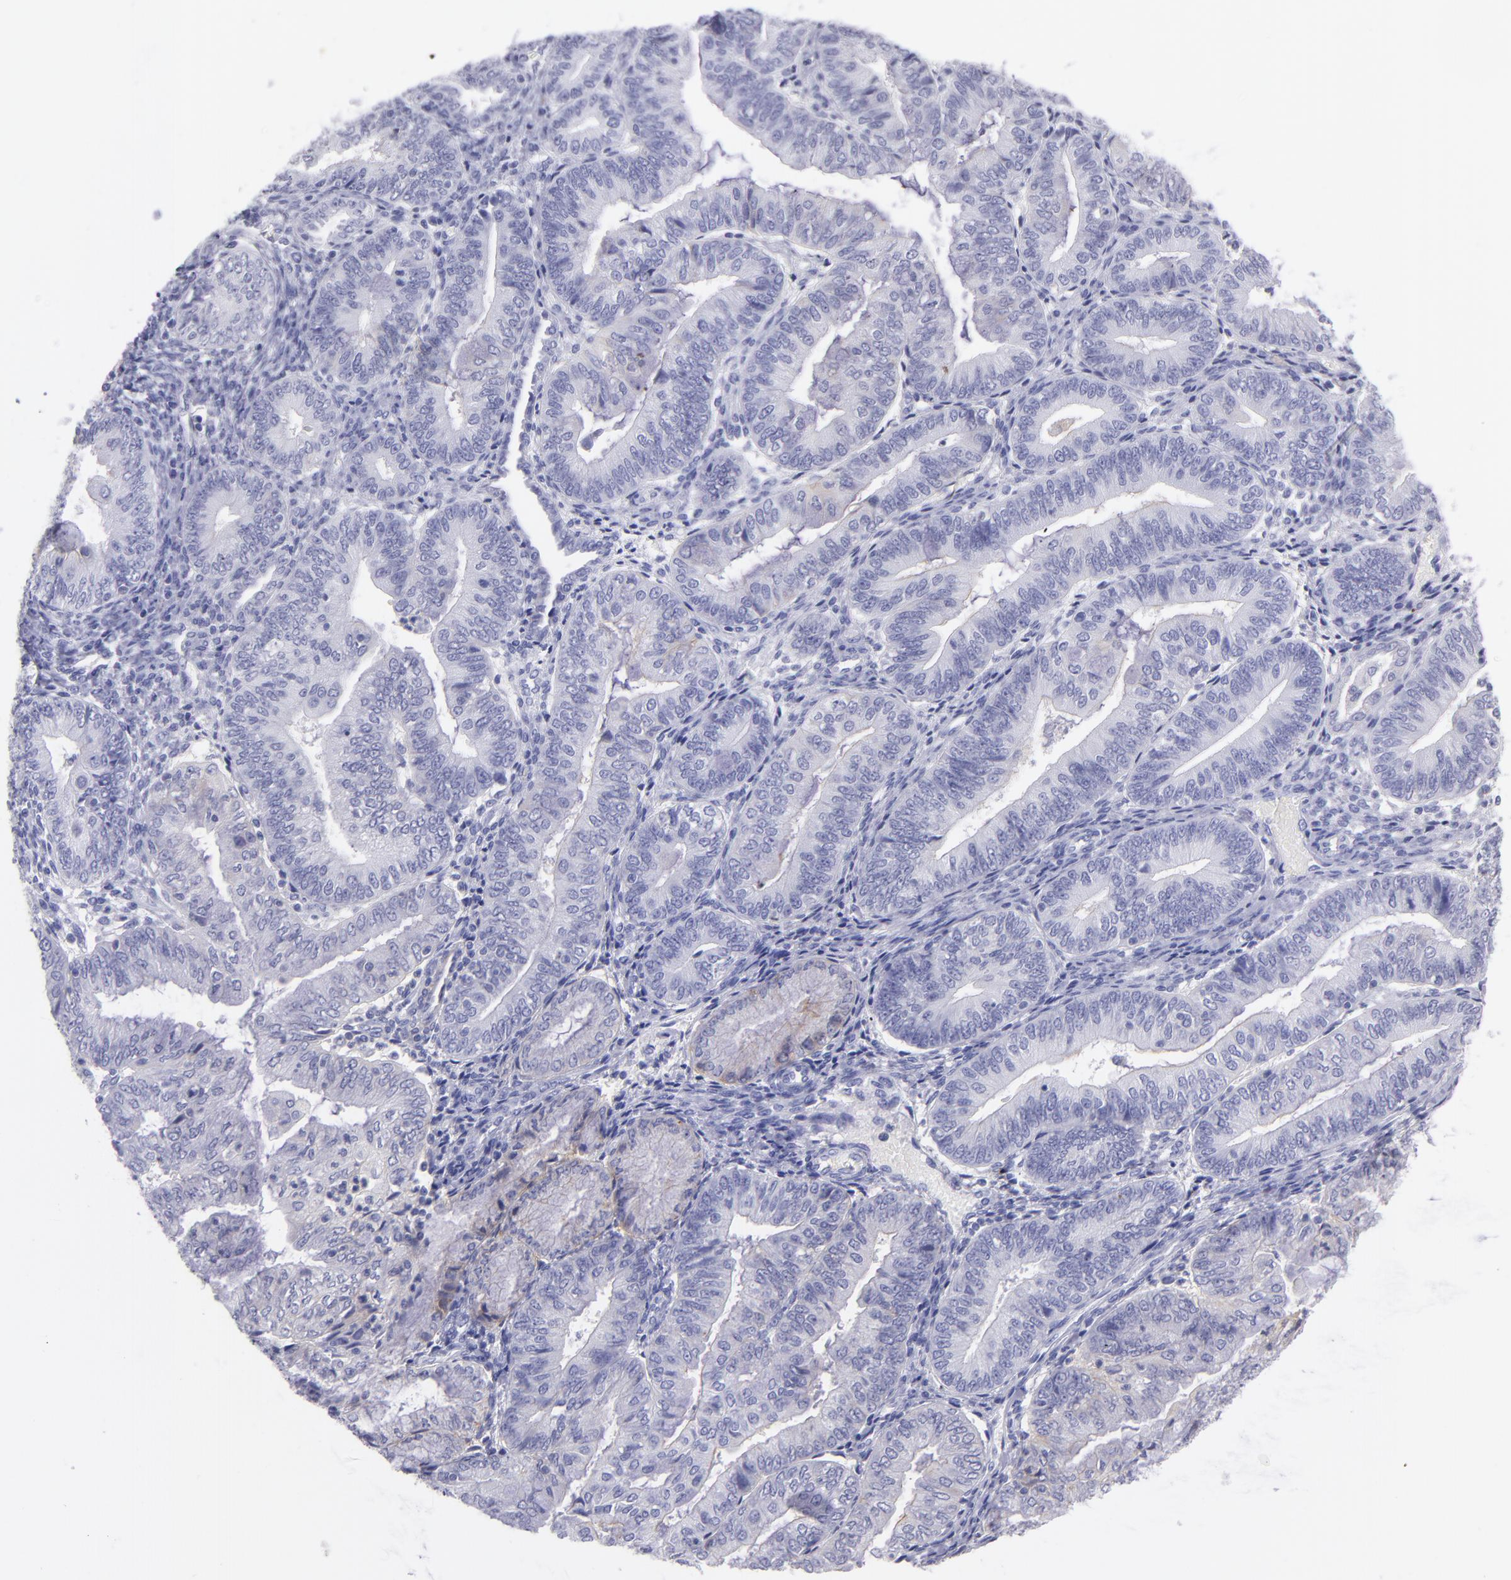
{"staining": {"intensity": "negative", "quantity": "none", "location": "none"}, "tissue": "endometrial cancer", "cell_type": "Tumor cells", "image_type": "cancer", "snomed": [{"axis": "morphology", "description": "Adenocarcinoma, NOS"}, {"axis": "topography", "description": "Endometrium"}], "caption": "A histopathology image of endometrial cancer stained for a protein displays no brown staining in tumor cells. (Brightfield microscopy of DAB (3,3'-diaminobenzidine) IHC at high magnification).", "gene": "CD82", "patient": {"sex": "female", "age": 55}}